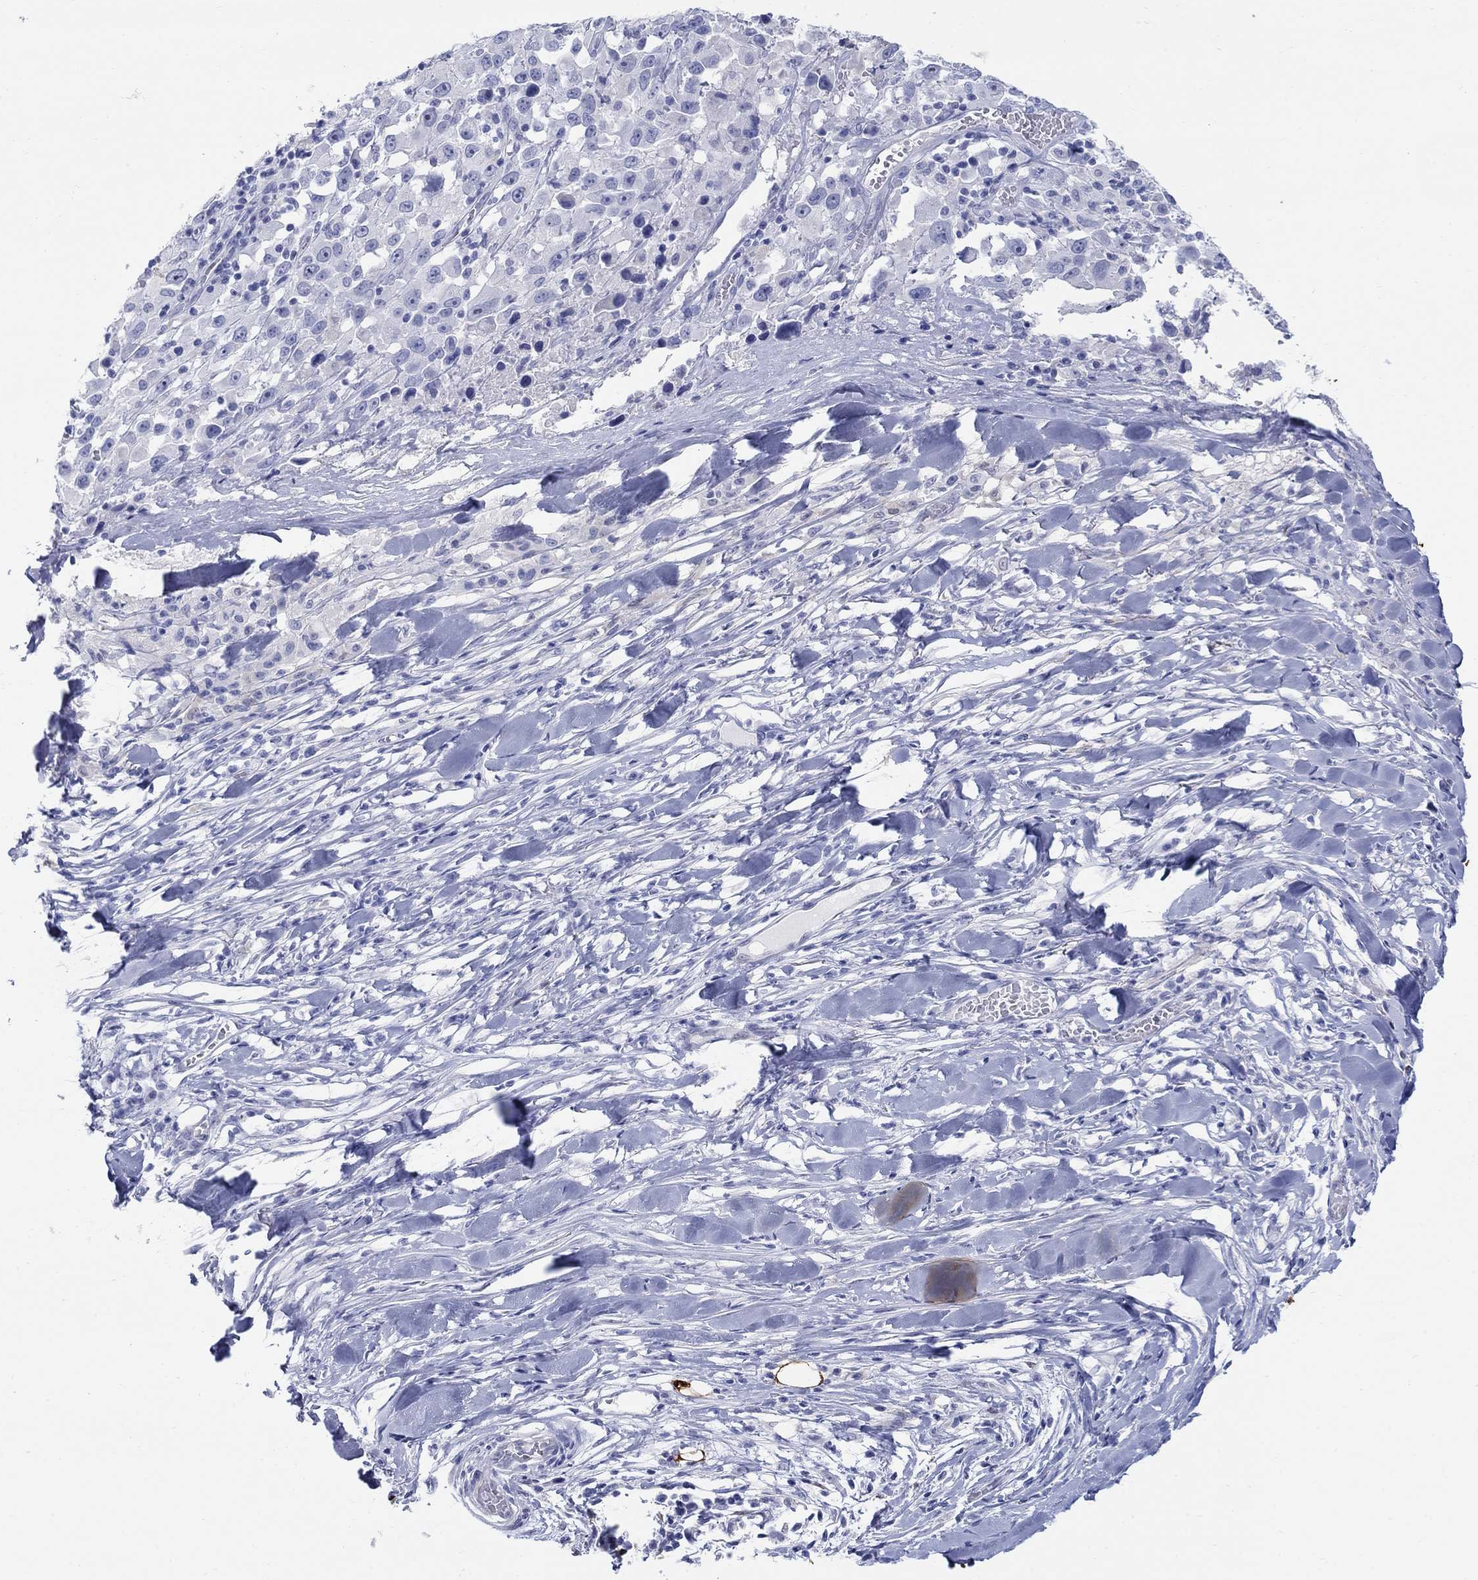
{"staining": {"intensity": "negative", "quantity": "none", "location": "none"}, "tissue": "melanoma", "cell_type": "Tumor cells", "image_type": "cancer", "snomed": [{"axis": "morphology", "description": "Malignant melanoma, Metastatic site"}, {"axis": "topography", "description": "Lymph node"}], "caption": "Tumor cells are negative for brown protein staining in melanoma.", "gene": "AKR1C2", "patient": {"sex": "male", "age": 50}}